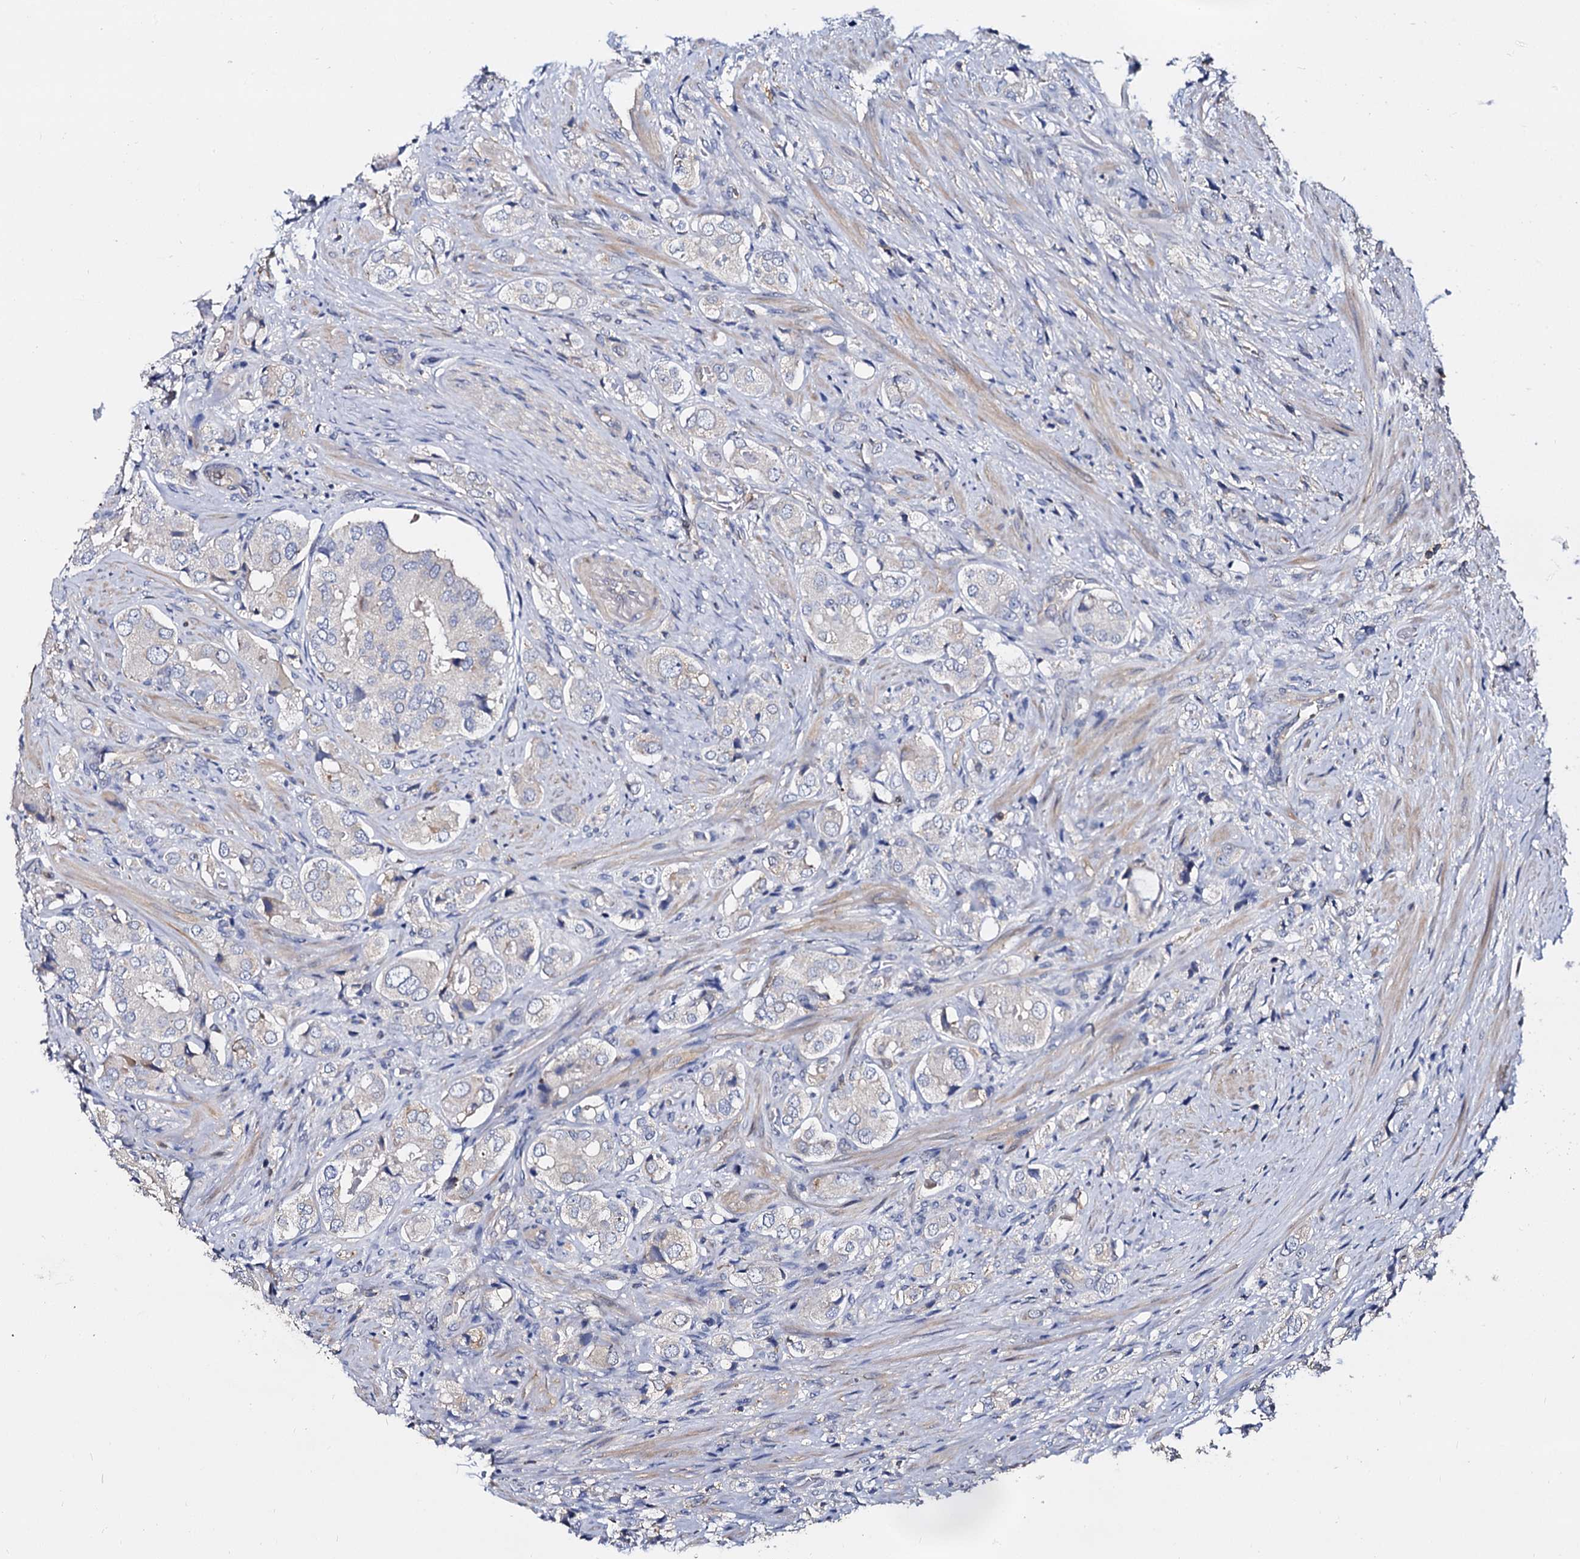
{"staining": {"intensity": "negative", "quantity": "none", "location": "none"}, "tissue": "prostate cancer", "cell_type": "Tumor cells", "image_type": "cancer", "snomed": [{"axis": "morphology", "description": "Adenocarcinoma, High grade"}, {"axis": "topography", "description": "Prostate"}], "caption": "Immunohistochemical staining of prostate cancer (adenocarcinoma (high-grade)) displays no significant positivity in tumor cells.", "gene": "ANKRD13A", "patient": {"sex": "male", "age": 65}}